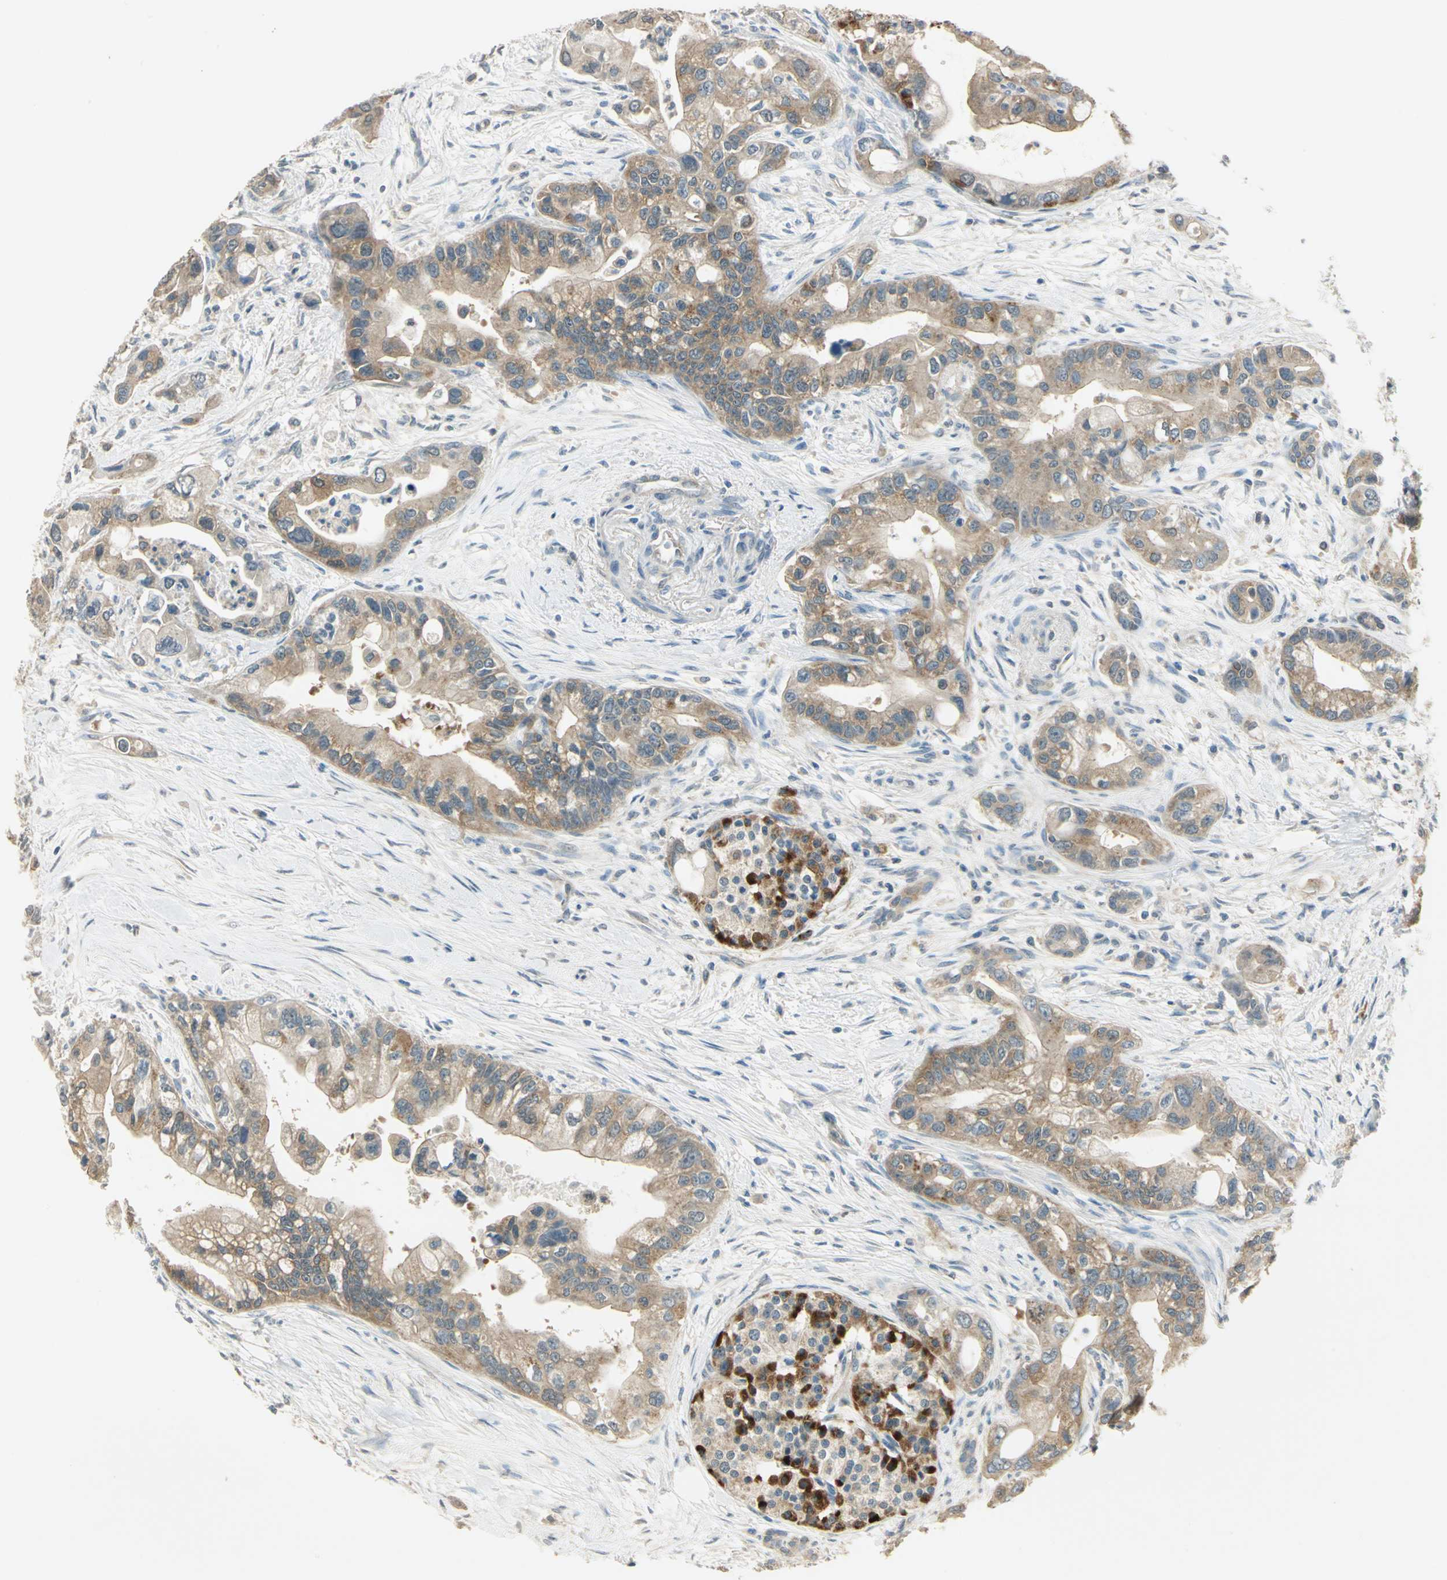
{"staining": {"intensity": "moderate", "quantity": ">75%", "location": "cytoplasmic/membranous"}, "tissue": "pancreatic cancer", "cell_type": "Tumor cells", "image_type": "cancer", "snomed": [{"axis": "morphology", "description": "Adenocarcinoma, NOS"}, {"axis": "topography", "description": "Pancreas"}], "caption": "Pancreatic adenocarcinoma stained with immunohistochemistry displays moderate cytoplasmic/membranous positivity in approximately >75% of tumor cells. The staining is performed using DAB brown chromogen to label protein expression. The nuclei are counter-stained blue using hematoxylin.", "gene": "SHC2", "patient": {"sex": "male", "age": 70}}